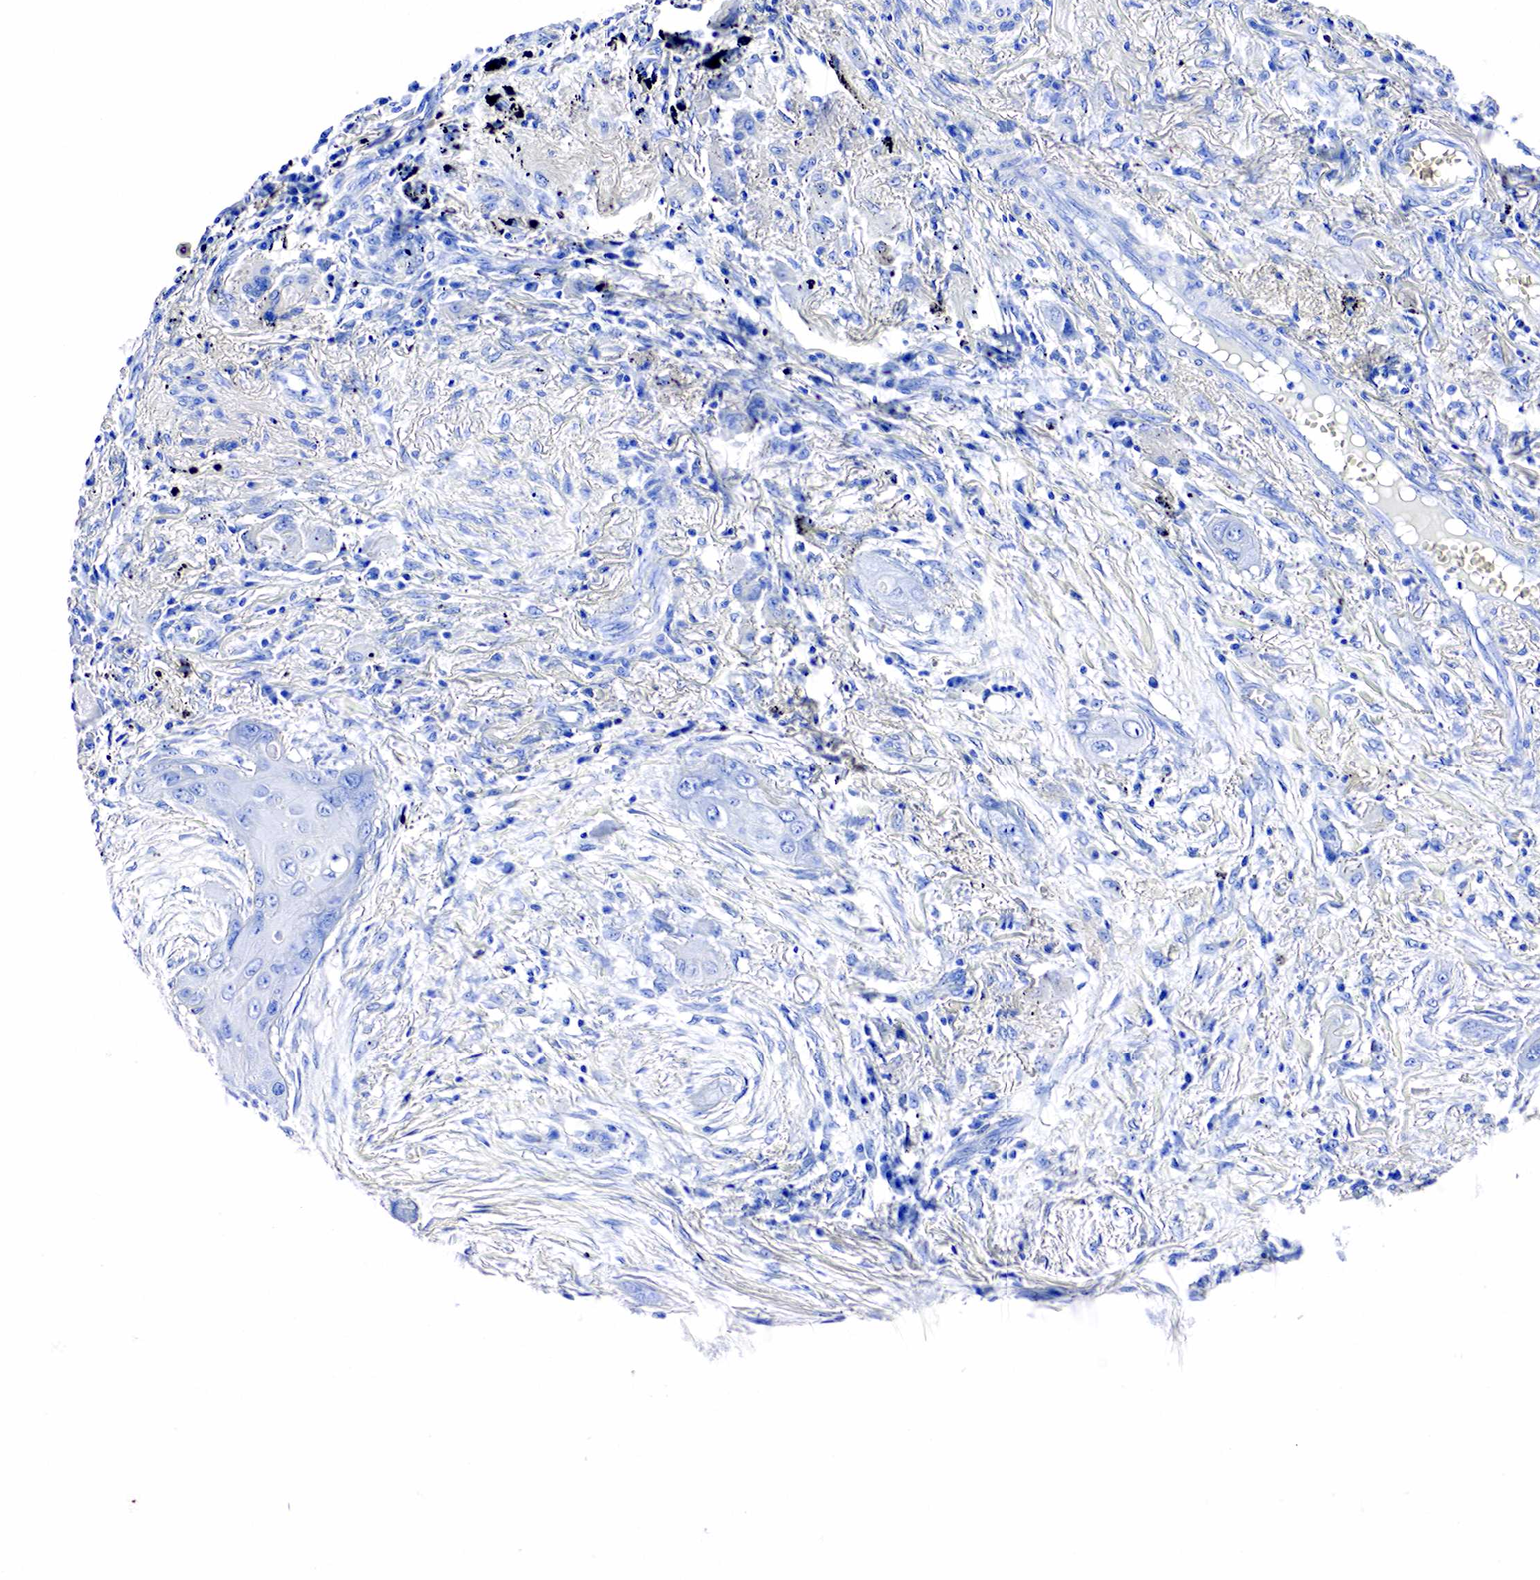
{"staining": {"intensity": "negative", "quantity": "none", "location": "none"}, "tissue": "lung cancer", "cell_type": "Tumor cells", "image_type": "cancer", "snomed": [{"axis": "morphology", "description": "Squamous cell carcinoma, NOS"}, {"axis": "topography", "description": "Lung"}], "caption": "Squamous cell carcinoma (lung) stained for a protein using immunohistochemistry (IHC) reveals no staining tumor cells.", "gene": "ACP3", "patient": {"sex": "male", "age": 71}}